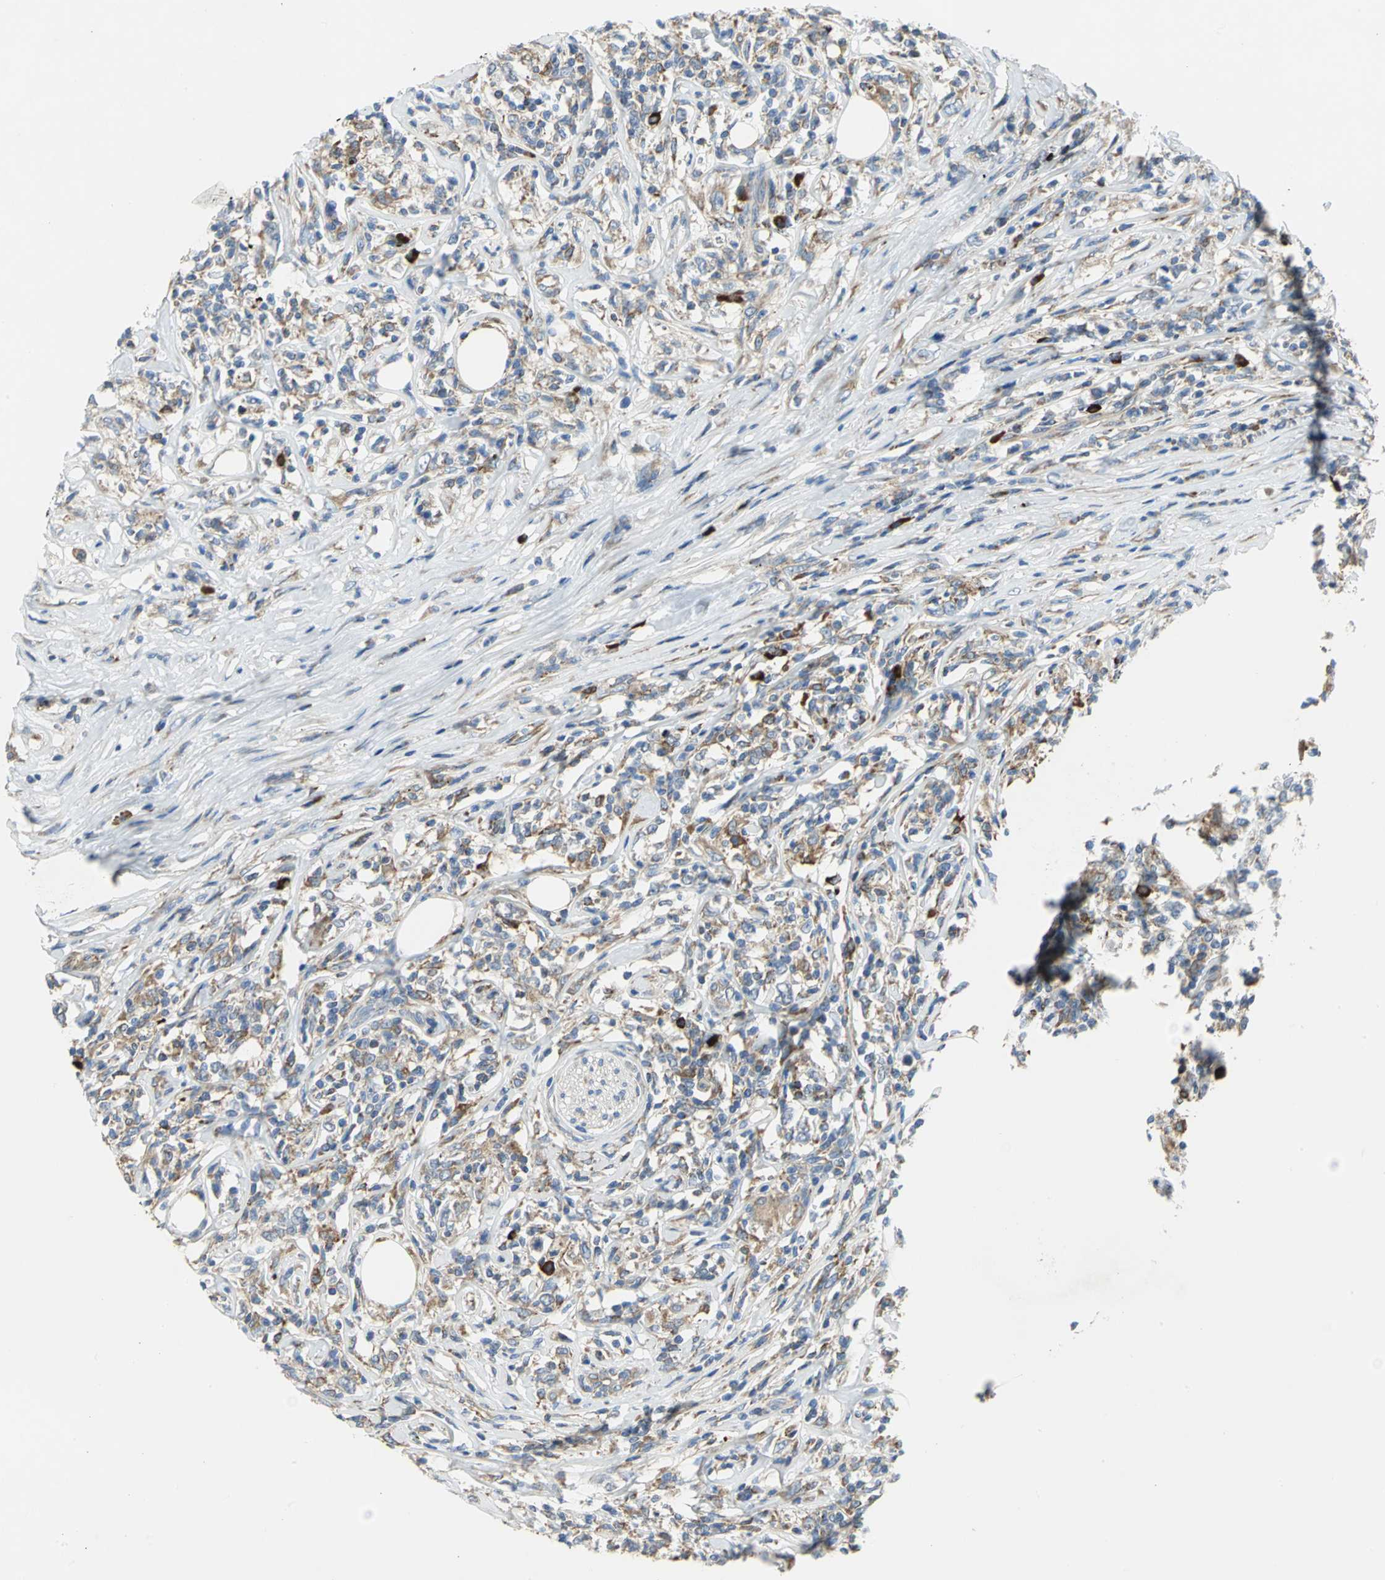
{"staining": {"intensity": "strong", "quantity": "25%-75%", "location": "cytoplasmic/membranous"}, "tissue": "lymphoma", "cell_type": "Tumor cells", "image_type": "cancer", "snomed": [{"axis": "morphology", "description": "Malignant lymphoma, non-Hodgkin's type, High grade"}, {"axis": "topography", "description": "Lymph node"}], "caption": "Tumor cells exhibit strong cytoplasmic/membranous positivity in approximately 25%-75% of cells in lymphoma. (Brightfield microscopy of DAB IHC at high magnification).", "gene": "TULP4", "patient": {"sex": "female", "age": 84}}